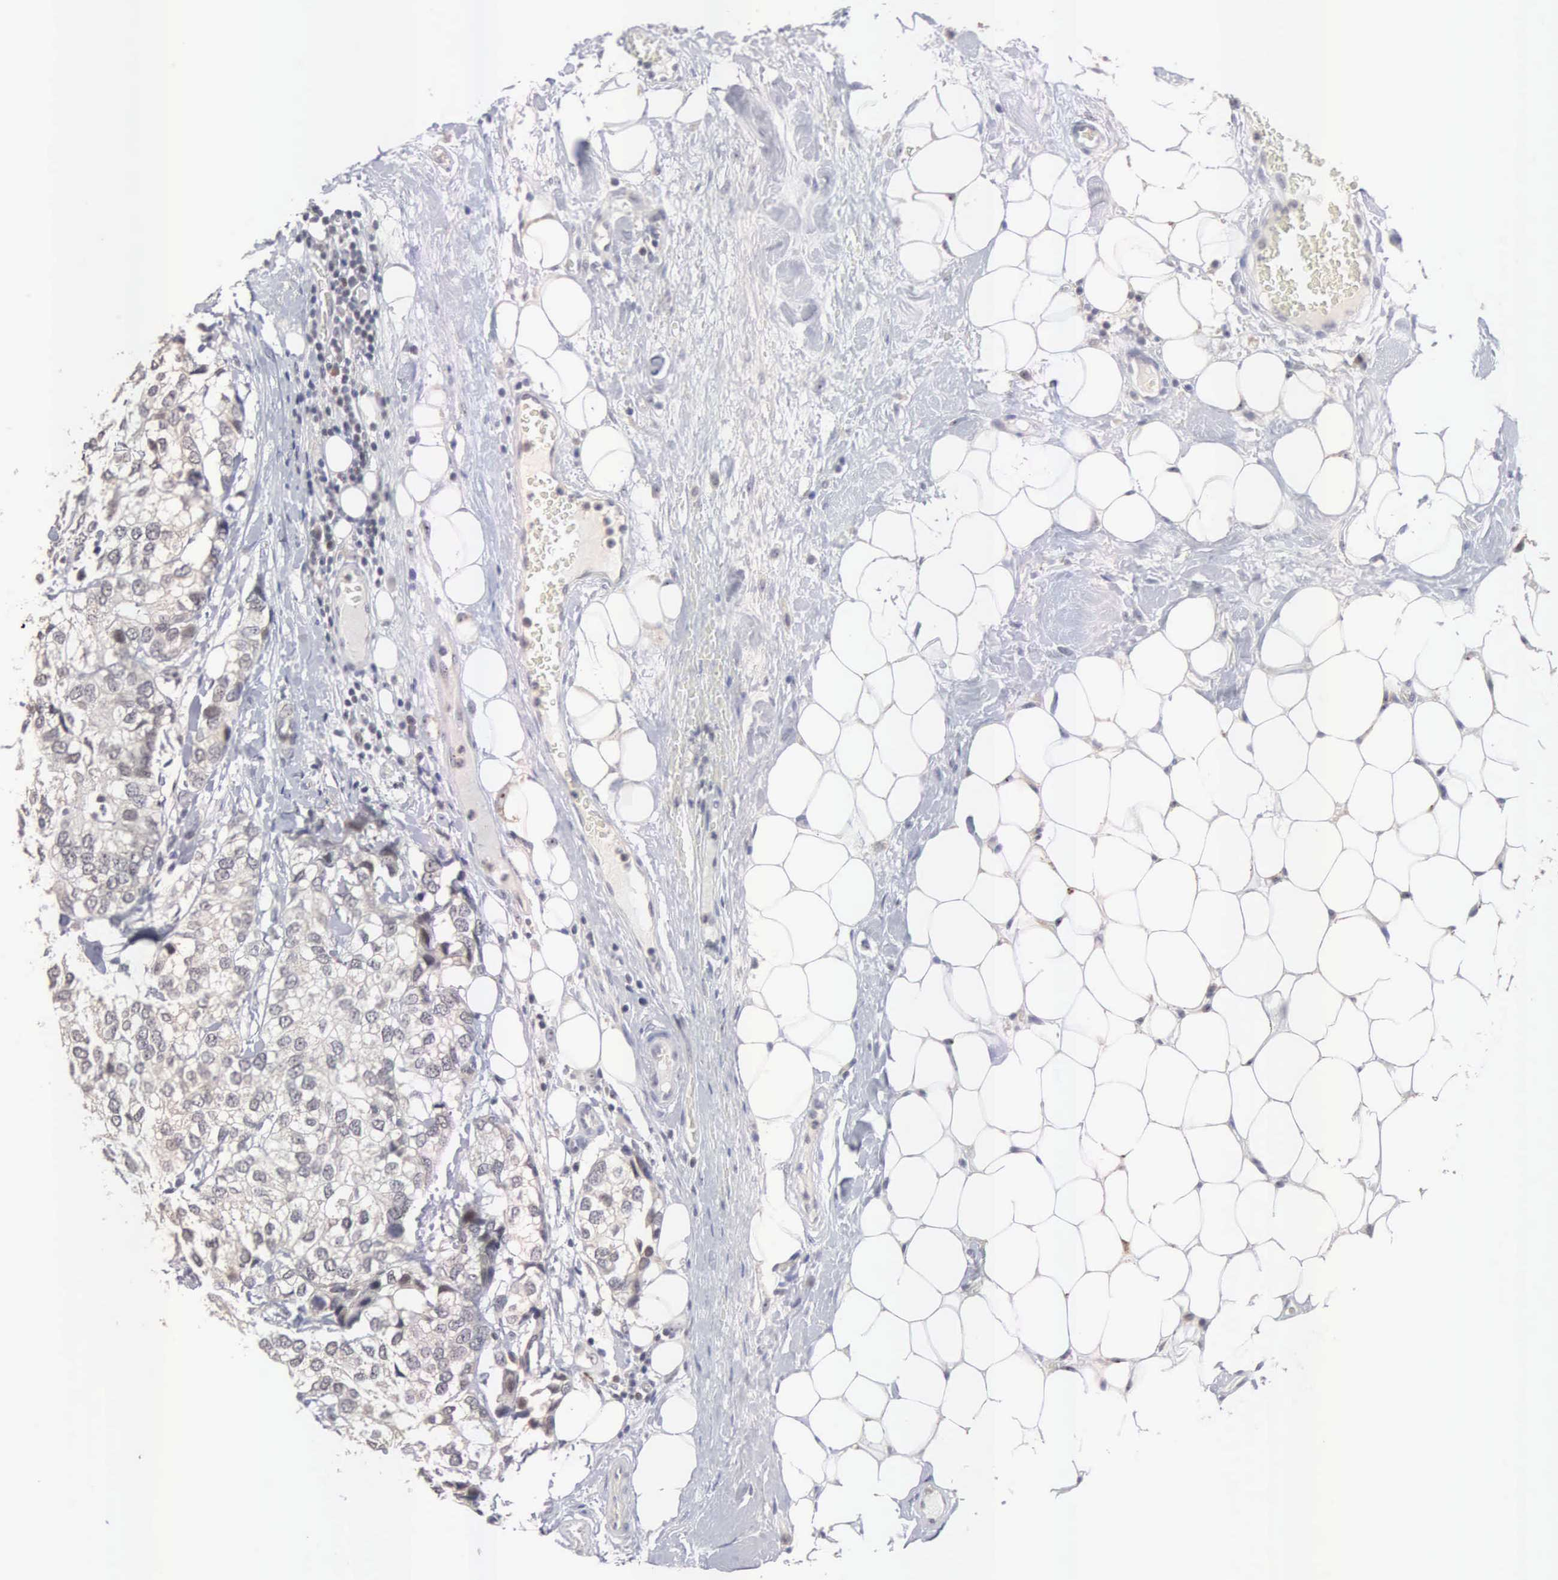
{"staining": {"intensity": "negative", "quantity": "none", "location": "none"}, "tissue": "breast cancer", "cell_type": "Tumor cells", "image_type": "cancer", "snomed": [{"axis": "morphology", "description": "Duct carcinoma"}, {"axis": "topography", "description": "Breast"}], "caption": "Human breast cancer (infiltrating ductal carcinoma) stained for a protein using immunohistochemistry (IHC) exhibits no staining in tumor cells.", "gene": "ACOT4", "patient": {"sex": "female", "age": 68}}